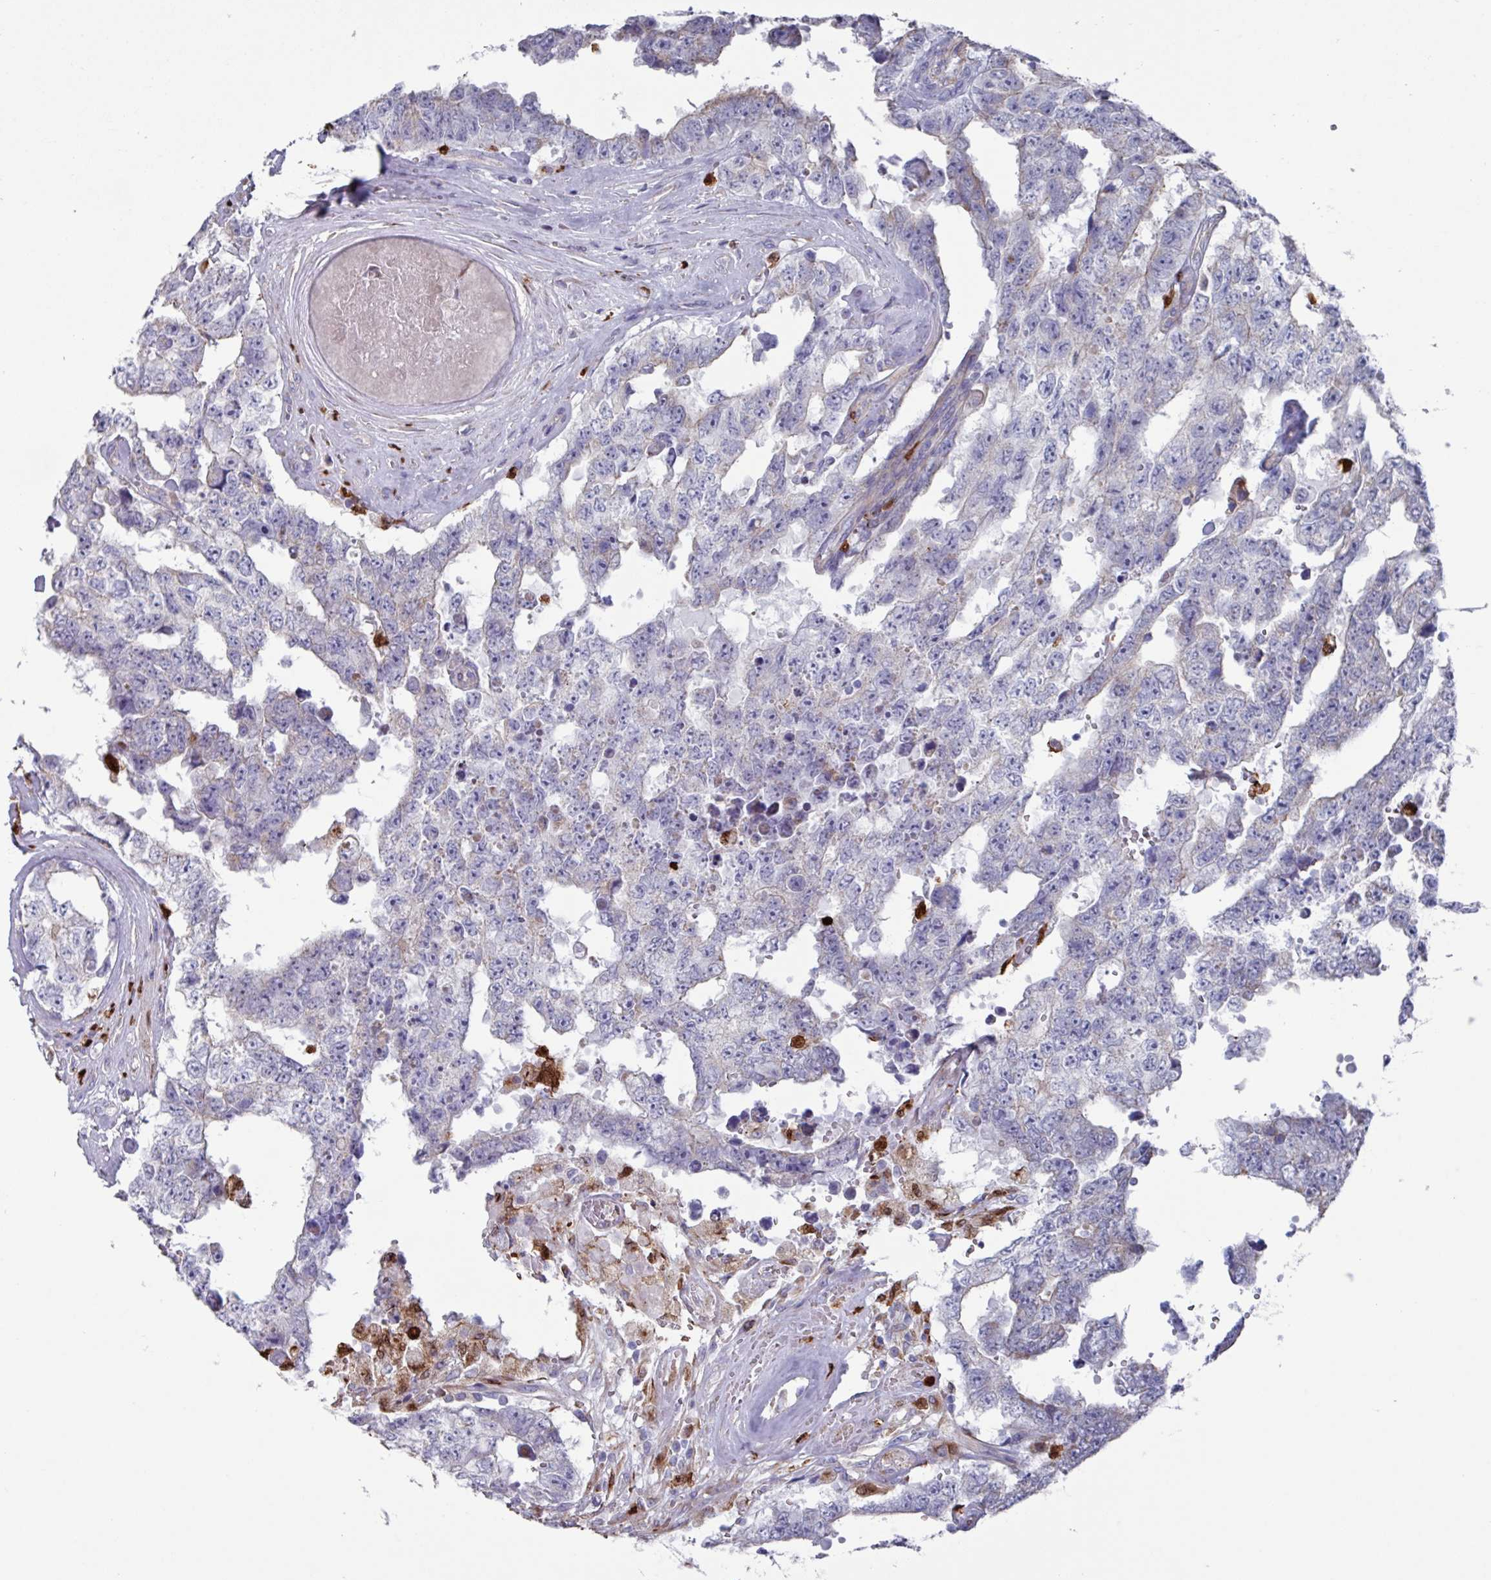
{"staining": {"intensity": "weak", "quantity": "<25%", "location": "cytoplasmic/membranous"}, "tissue": "testis cancer", "cell_type": "Tumor cells", "image_type": "cancer", "snomed": [{"axis": "morphology", "description": "Normal tissue, NOS"}, {"axis": "morphology", "description": "Carcinoma, Embryonal, NOS"}, {"axis": "topography", "description": "Testis"}, {"axis": "topography", "description": "Epididymis"}], "caption": "This photomicrograph is of testis embryonal carcinoma stained with immunohistochemistry to label a protein in brown with the nuclei are counter-stained blue. There is no staining in tumor cells.", "gene": "UQCC2", "patient": {"sex": "male", "age": 25}}